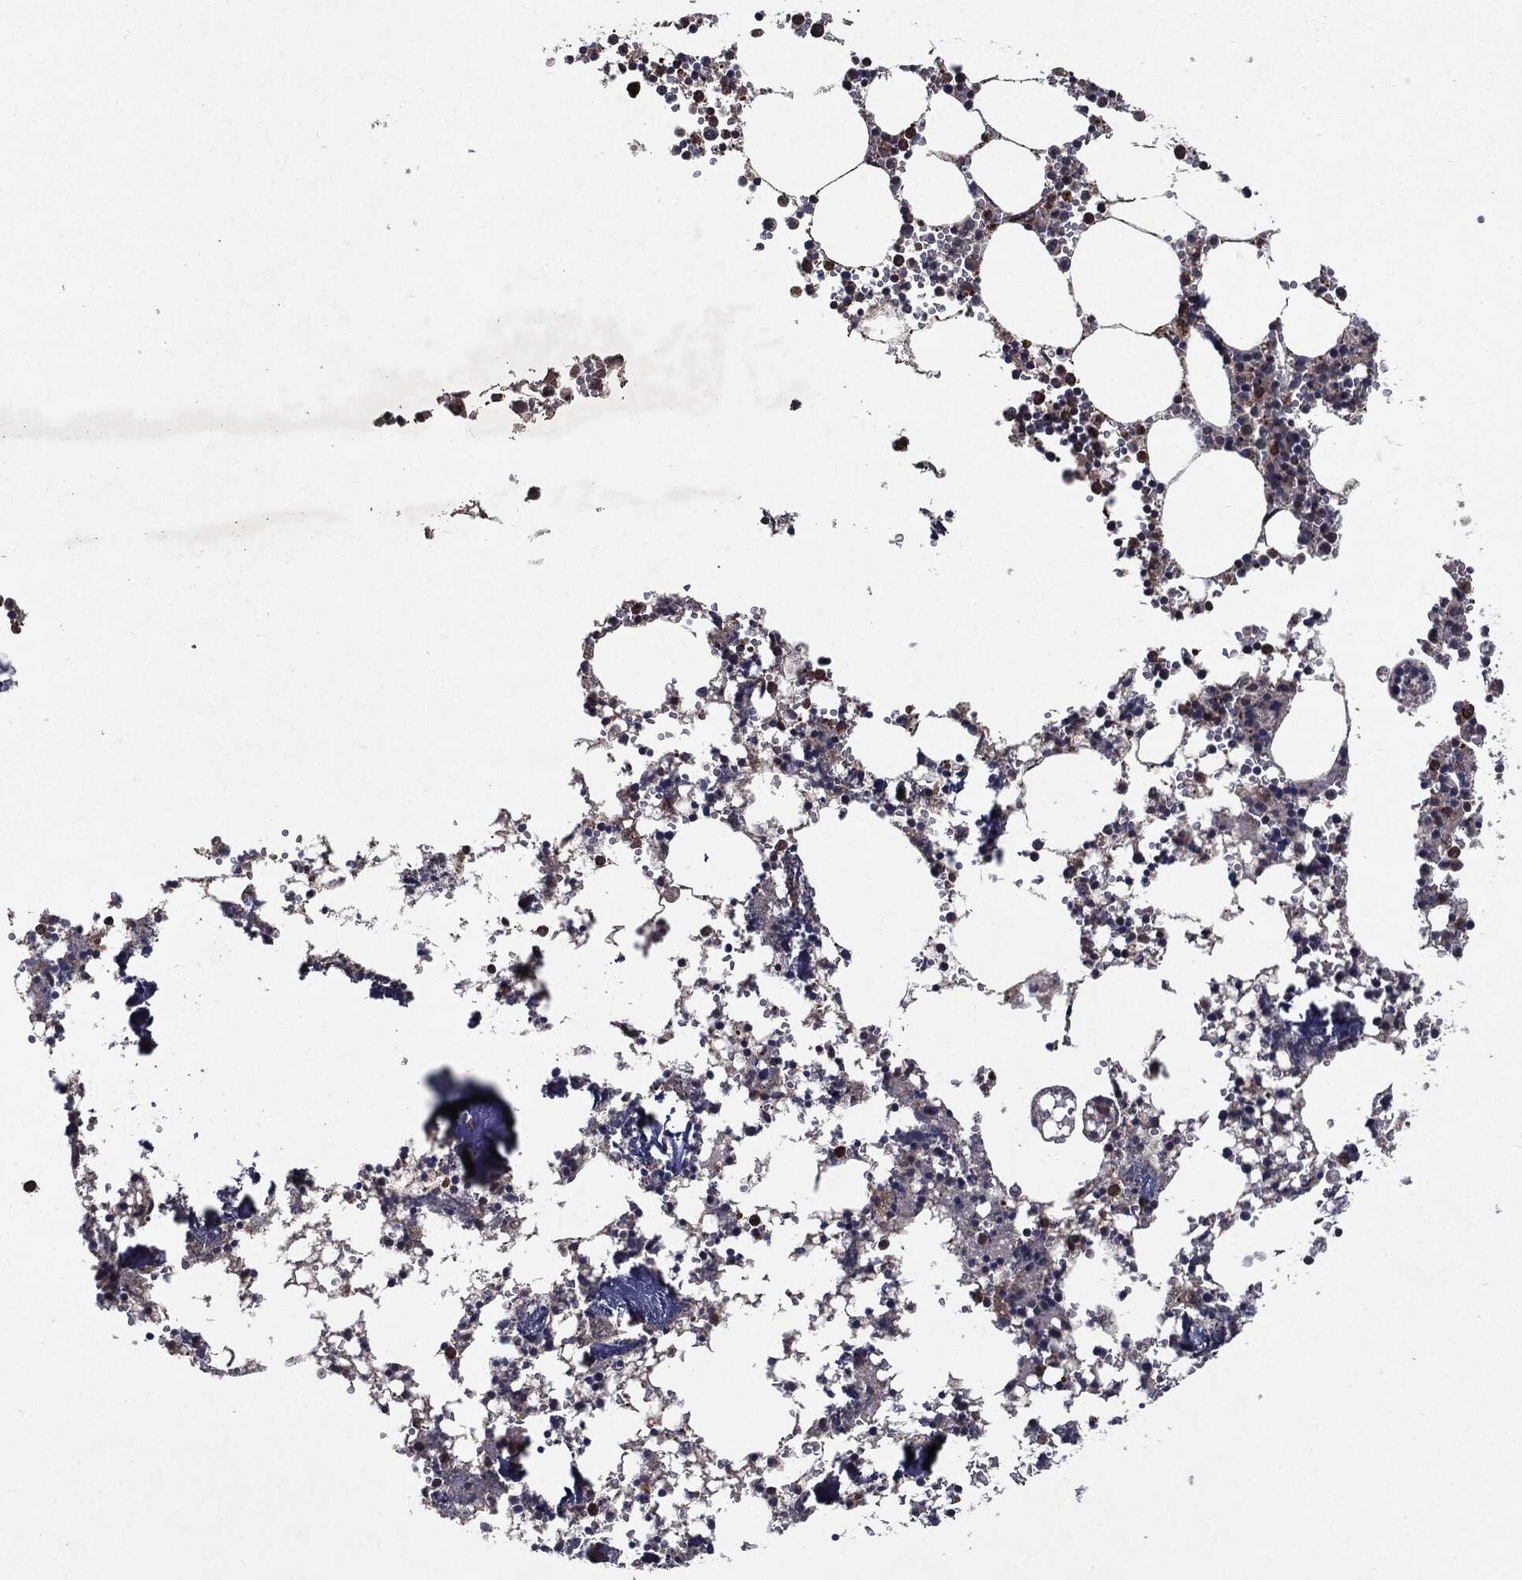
{"staining": {"intensity": "negative", "quantity": "none", "location": "none"}, "tissue": "bone marrow", "cell_type": "Hematopoietic cells", "image_type": "normal", "snomed": [{"axis": "morphology", "description": "Normal tissue, NOS"}, {"axis": "topography", "description": "Bone marrow"}], "caption": "Hematopoietic cells show no significant expression in benign bone marrow. The staining was performed using DAB to visualize the protein expression in brown, while the nuclei were stained in blue with hematoxylin (Magnification: 20x).", "gene": "HDAC5", "patient": {"sex": "female", "age": 64}}